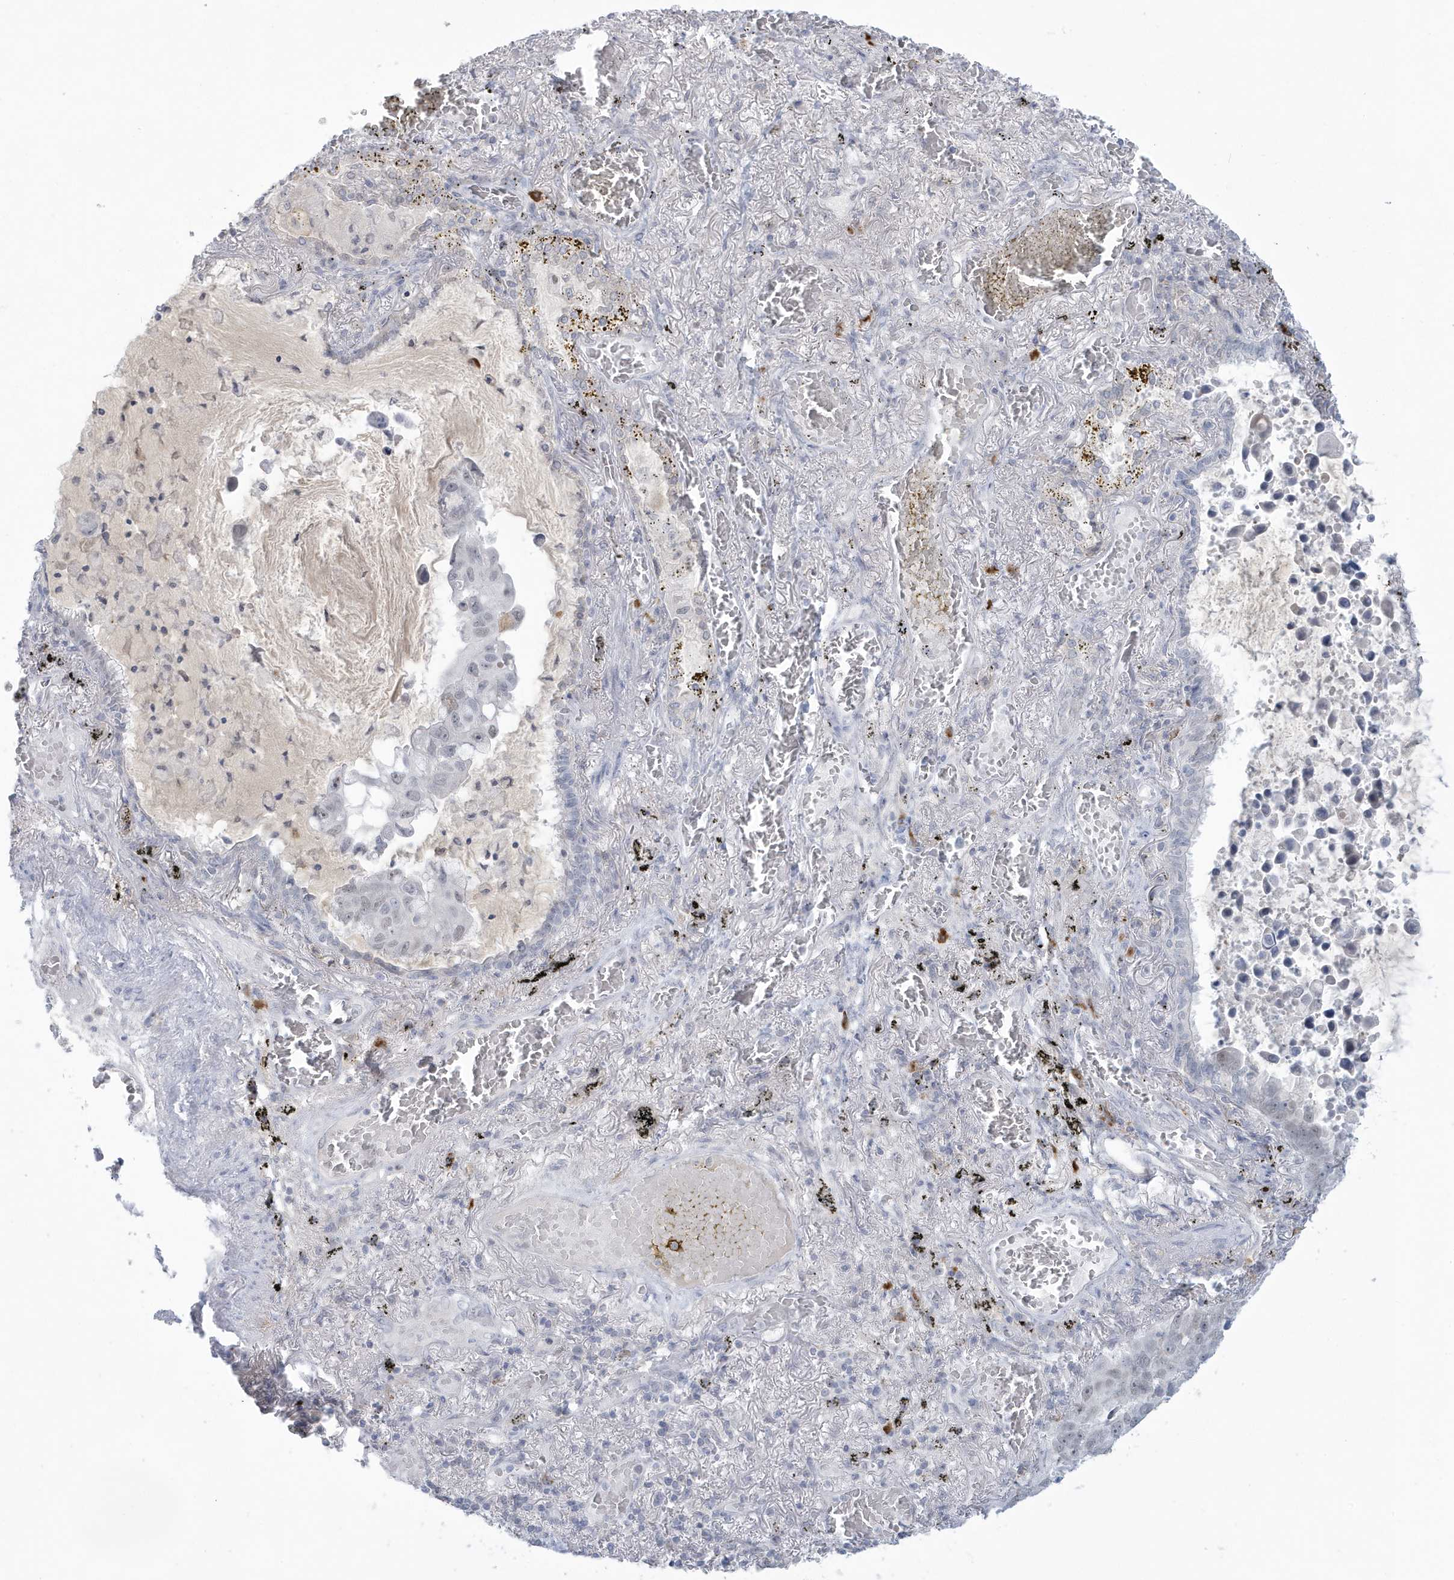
{"staining": {"intensity": "negative", "quantity": "none", "location": "none"}, "tissue": "lung cancer", "cell_type": "Tumor cells", "image_type": "cancer", "snomed": [{"axis": "morphology", "description": "Adenocarcinoma, NOS"}, {"axis": "topography", "description": "Lung"}], "caption": "Lung adenocarcinoma was stained to show a protein in brown. There is no significant positivity in tumor cells.", "gene": "HERC6", "patient": {"sex": "male", "age": 64}}